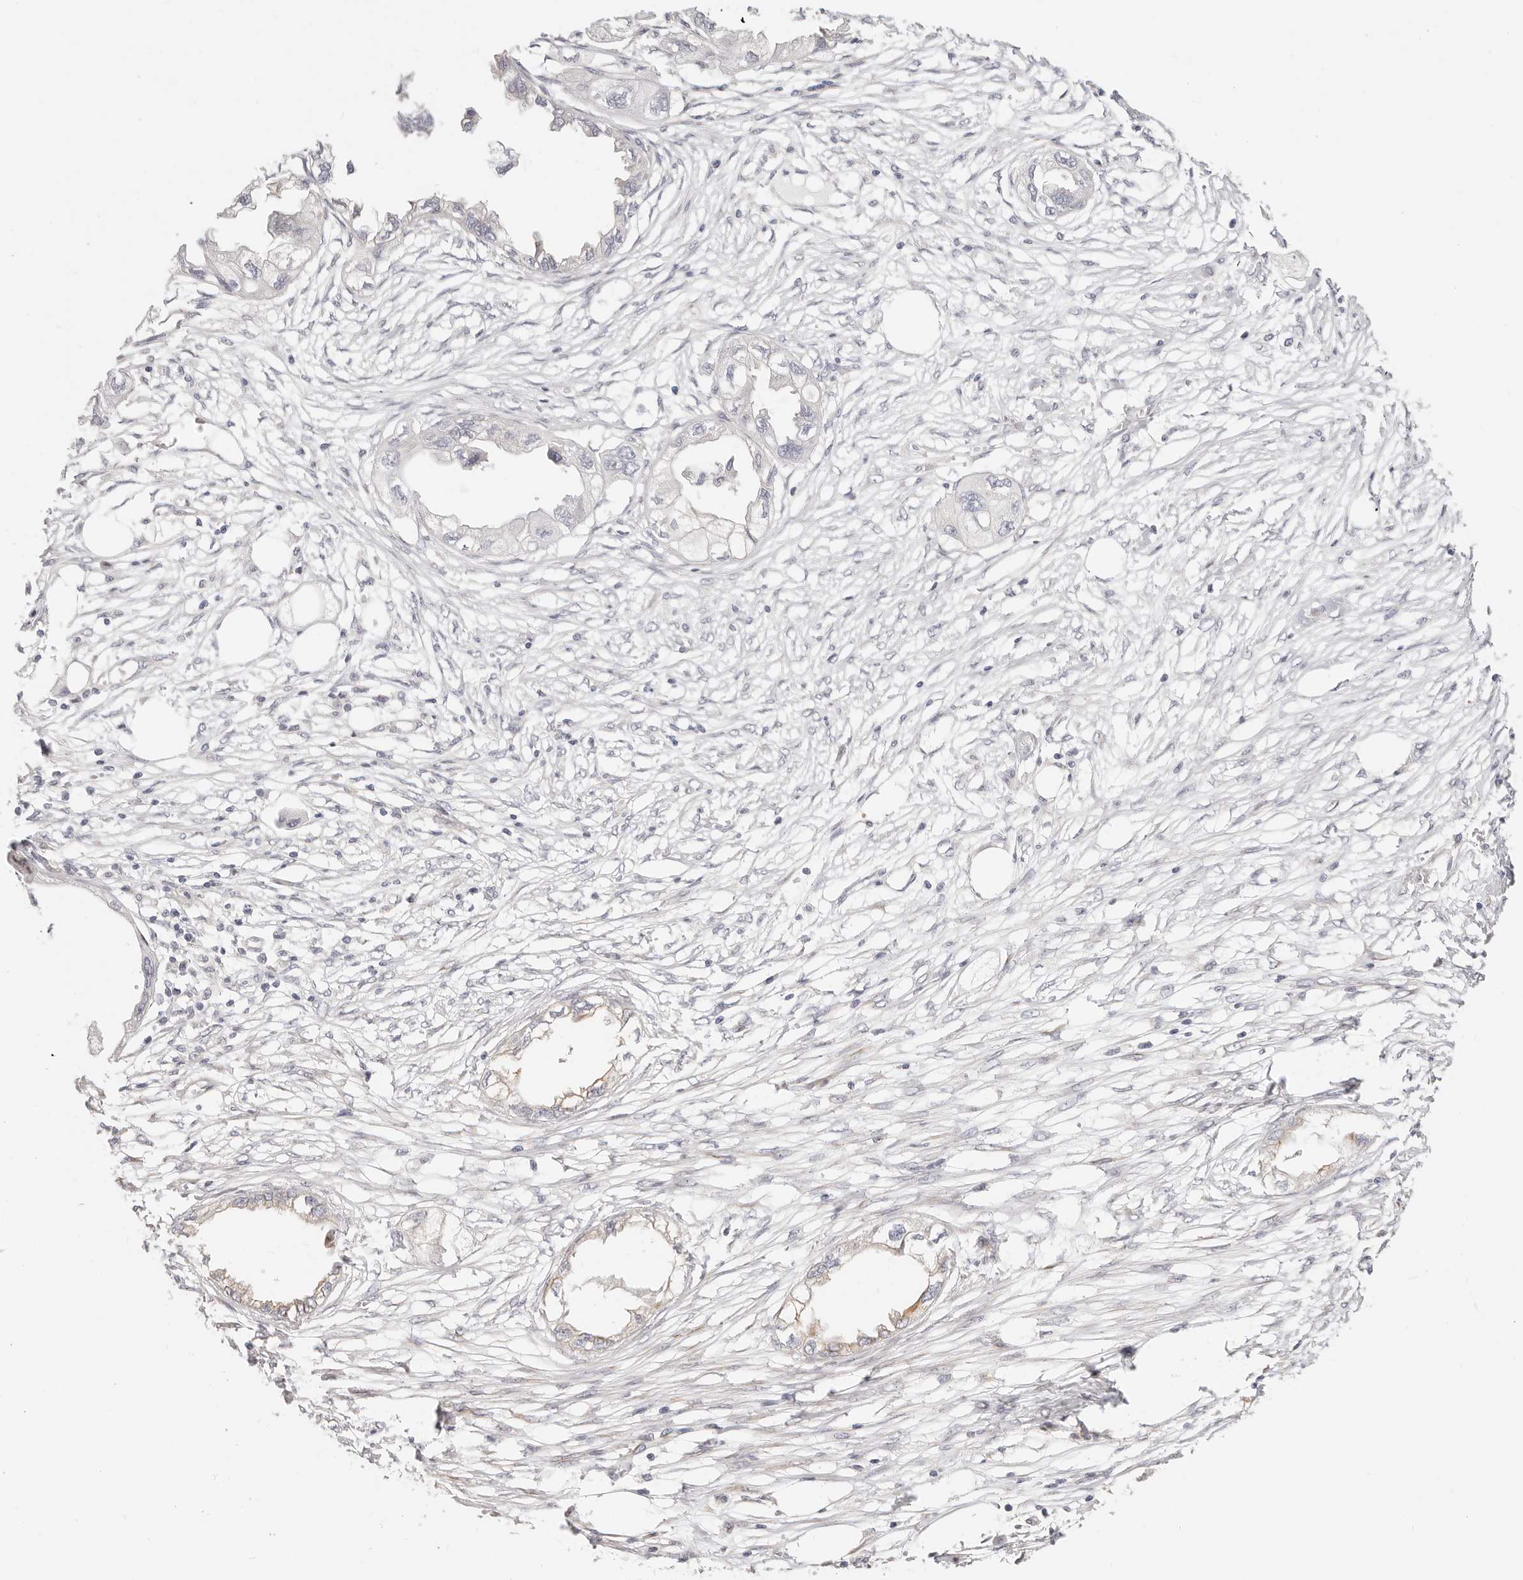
{"staining": {"intensity": "negative", "quantity": "none", "location": "none"}, "tissue": "endometrial cancer", "cell_type": "Tumor cells", "image_type": "cancer", "snomed": [{"axis": "morphology", "description": "Adenocarcinoma, NOS"}, {"axis": "morphology", "description": "Adenocarcinoma, metastatic, NOS"}, {"axis": "topography", "description": "Adipose tissue"}, {"axis": "topography", "description": "Endometrium"}], "caption": "Photomicrograph shows no protein expression in tumor cells of adenocarcinoma (endometrial) tissue. (DAB (3,3'-diaminobenzidine) immunohistochemistry visualized using brightfield microscopy, high magnification).", "gene": "DTNBP1", "patient": {"sex": "female", "age": 67}}